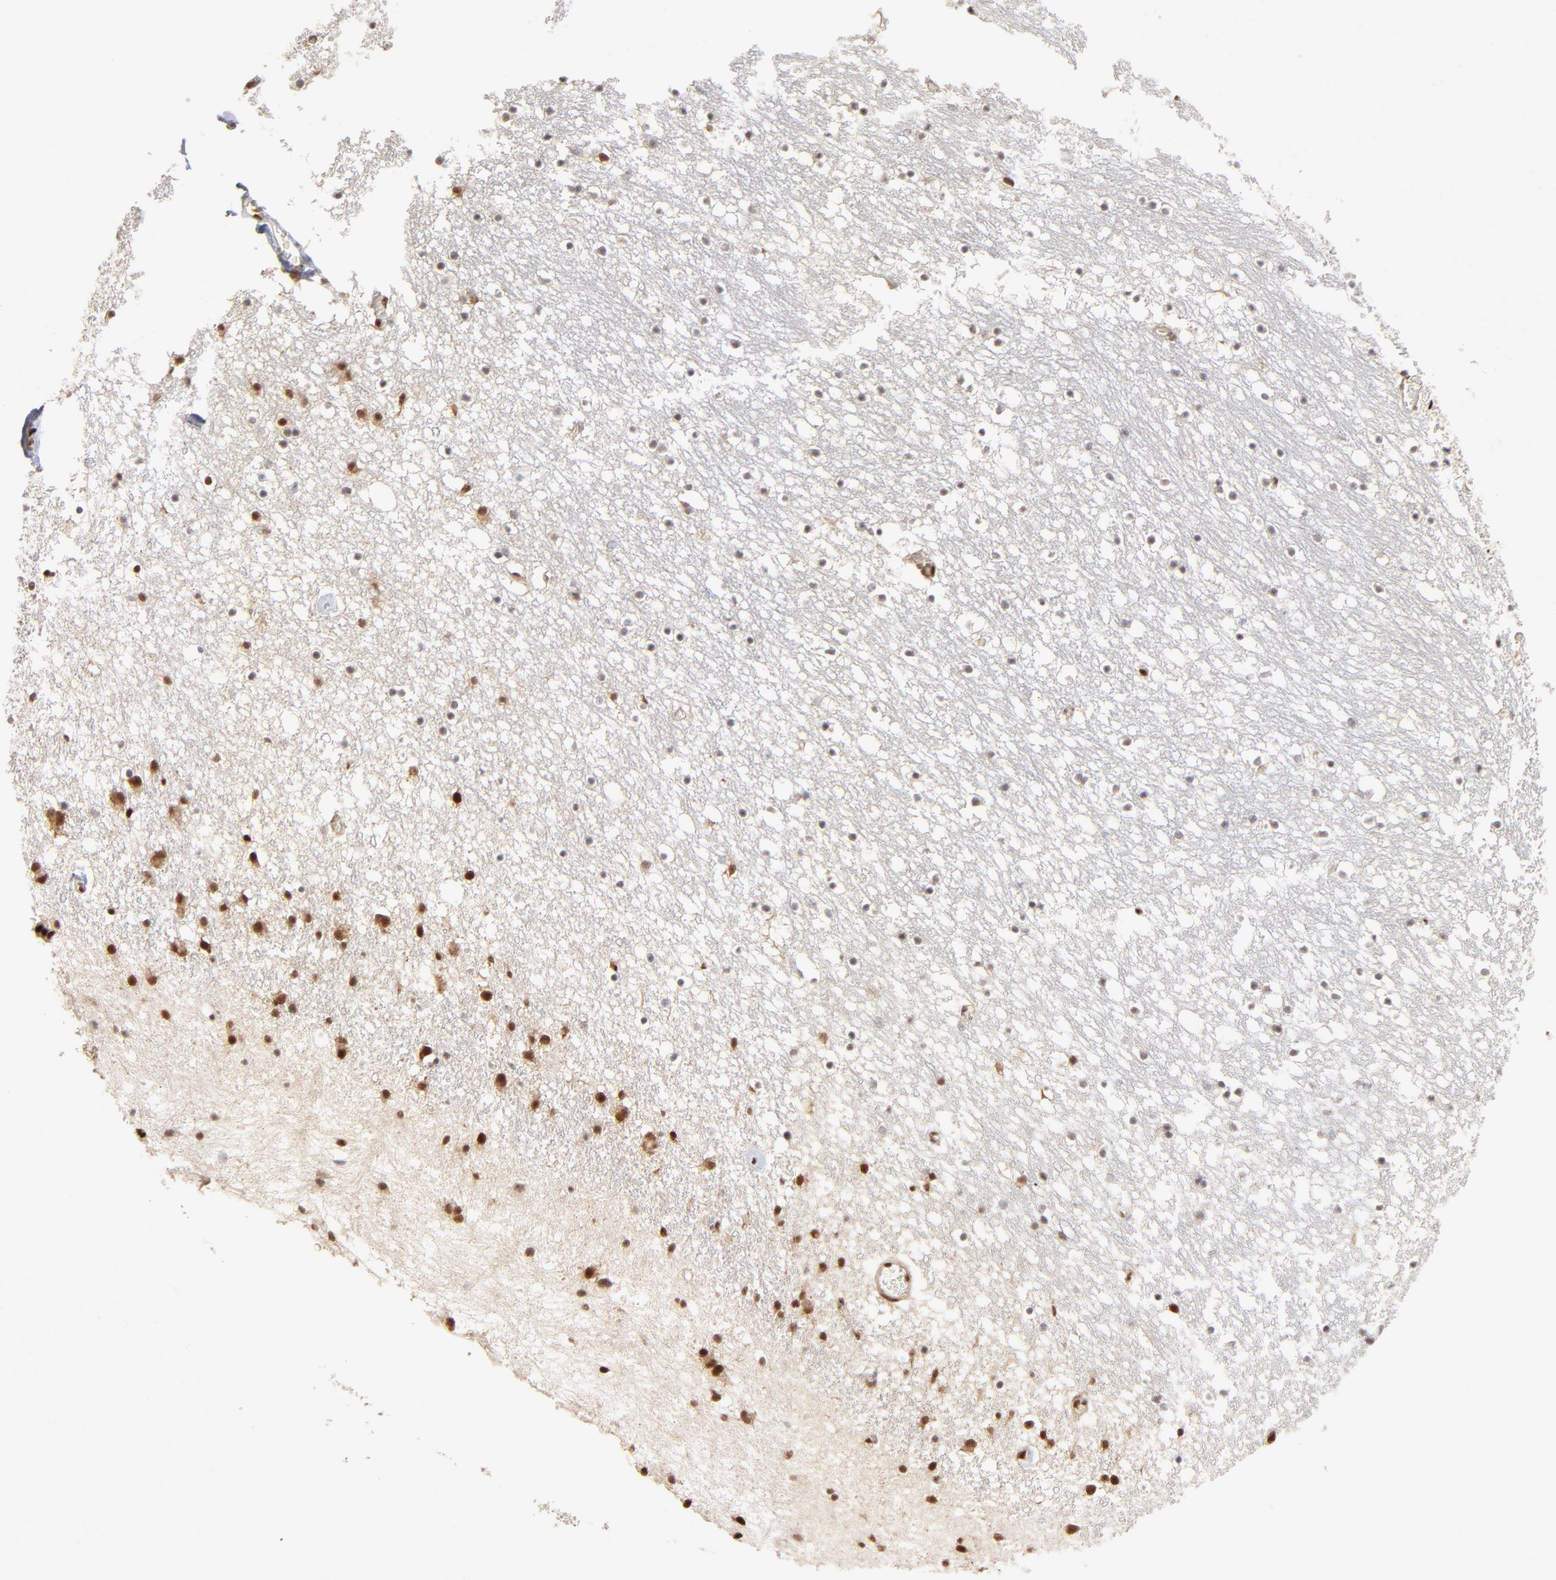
{"staining": {"intensity": "moderate", "quantity": "25%-75%", "location": "nuclear"}, "tissue": "caudate", "cell_type": "Glial cells", "image_type": "normal", "snomed": [{"axis": "morphology", "description": "Normal tissue, NOS"}, {"axis": "topography", "description": "Lateral ventricle wall"}], "caption": "IHC photomicrograph of normal caudate: human caudate stained using IHC displays medium levels of moderate protein expression localized specifically in the nuclear of glial cells, appearing as a nuclear brown color.", "gene": "NFIB", "patient": {"sex": "male", "age": 45}}